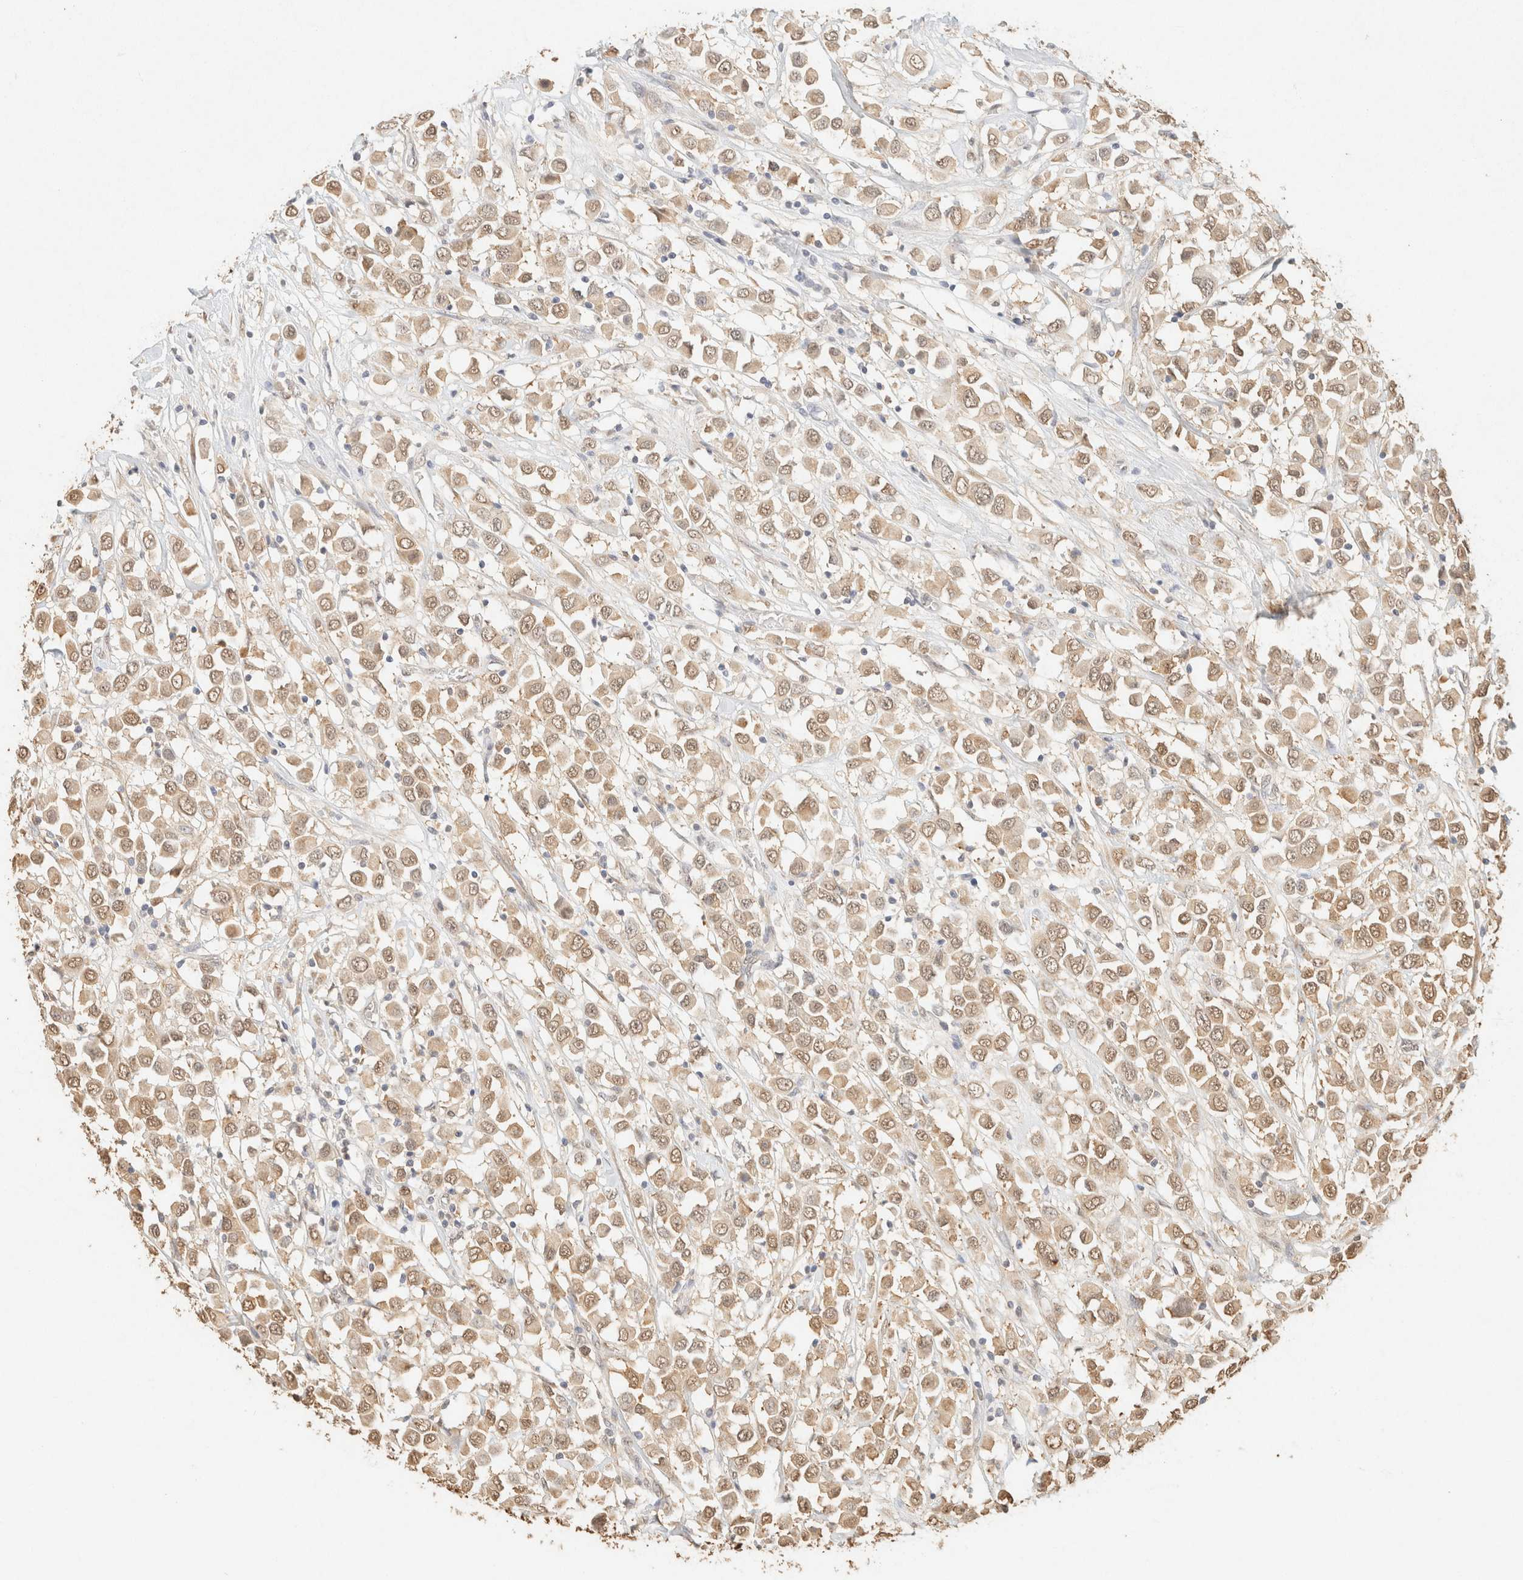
{"staining": {"intensity": "weak", "quantity": ">75%", "location": "cytoplasmic/membranous,nuclear"}, "tissue": "breast cancer", "cell_type": "Tumor cells", "image_type": "cancer", "snomed": [{"axis": "morphology", "description": "Duct carcinoma"}, {"axis": "topography", "description": "Breast"}], "caption": "There is low levels of weak cytoplasmic/membranous and nuclear expression in tumor cells of breast cancer (infiltrating ductal carcinoma), as demonstrated by immunohistochemical staining (brown color).", "gene": "S100A13", "patient": {"sex": "female", "age": 61}}